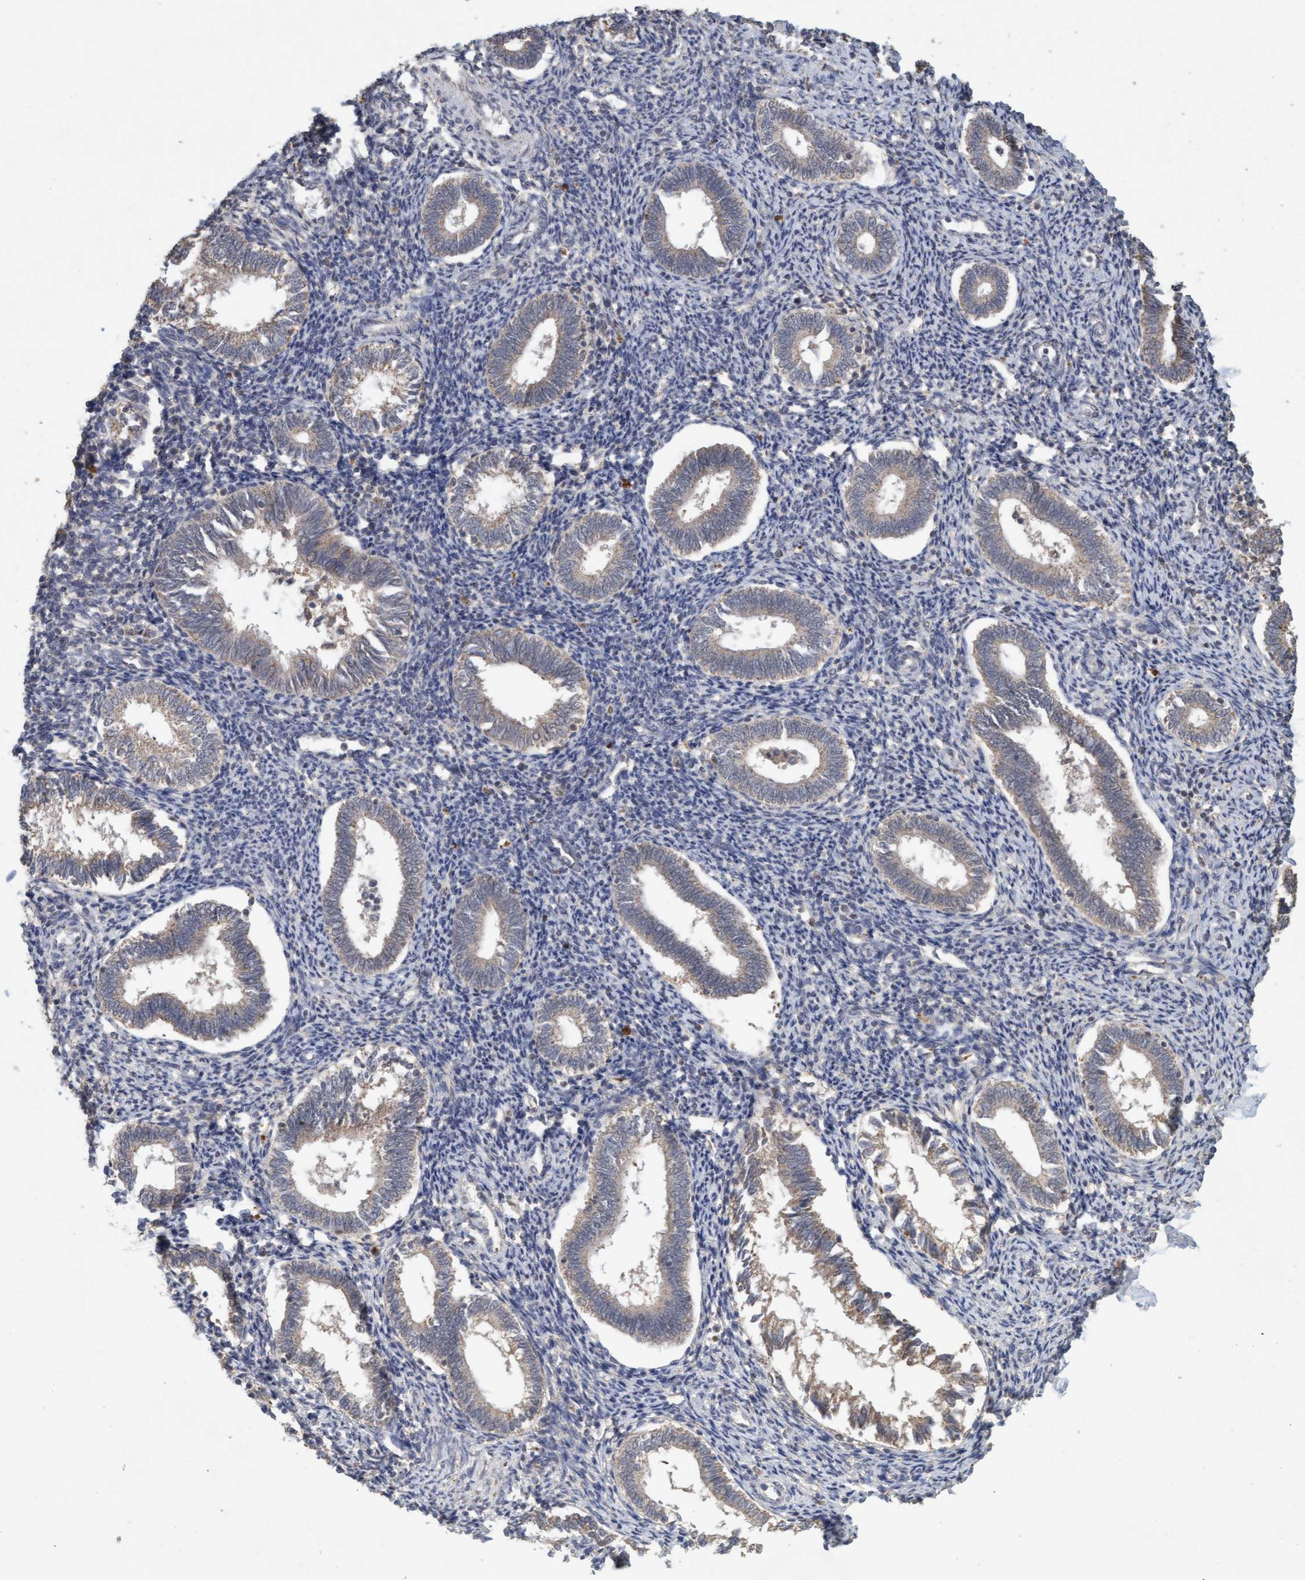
{"staining": {"intensity": "weak", "quantity": "<25%", "location": "cytoplasmic/membranous"}, "tissue": "endometrium", "cell_type": "Cells in endometrial stroma", "image_type": "normal", "snomed": [{"axis": "morphology", "description": "Normal tissue, NOS"}, {"axis": "topography", "description": "Endometrium"}], "caption": "Immunohistochemistry image of normal human endometrium stained for a protein (brown), which exhibits no expression in cells in endometrial stroma. The staining is performed using DAB brown chromogen with nuclei counter-stained in using hematoxylin.", "gene": "VSIG8", "patient": {"sex": "female", "age": 41}}